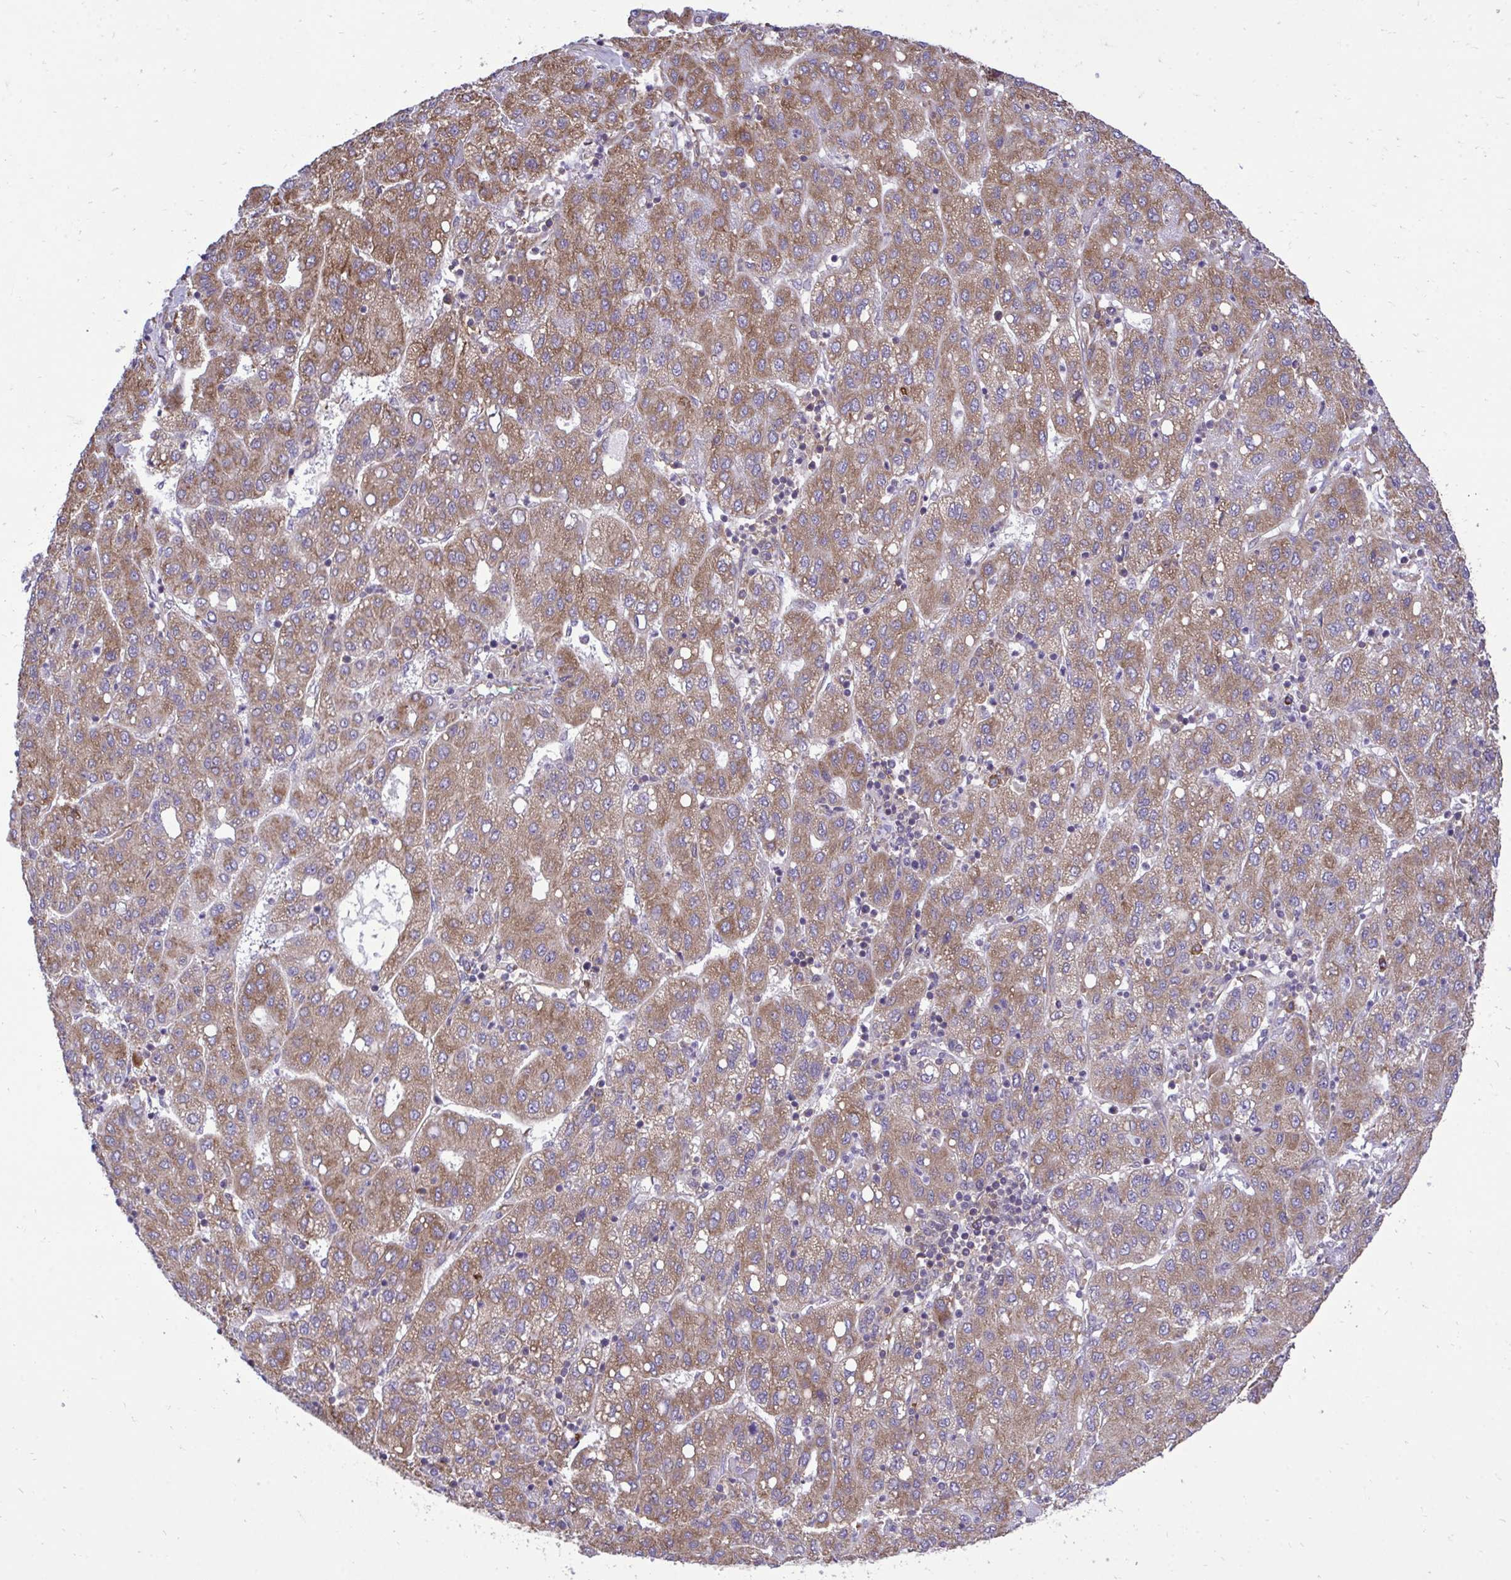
{"staining": {"intensity": "moderate", "quantity": ">75%", "location": "cytoplasmic/membranous"}, "tissue": "liver cancer", "cell_type": "Tumor cells", "image_type": "cancer", "snomed": [{"axis": "morphology", "description": "Carcinoma, Hepatocellular, NOS"}, {"axis": "topography", "description": "Liver"}], "caption": "The micrograph displays a brown stain indicating the presence of a protein in the cytoplasmic/membranous of tumor cells in liver hepatocellular carcinoma.", "gene": "RPS15", "patient": {"sex": "male", "age": 65}}